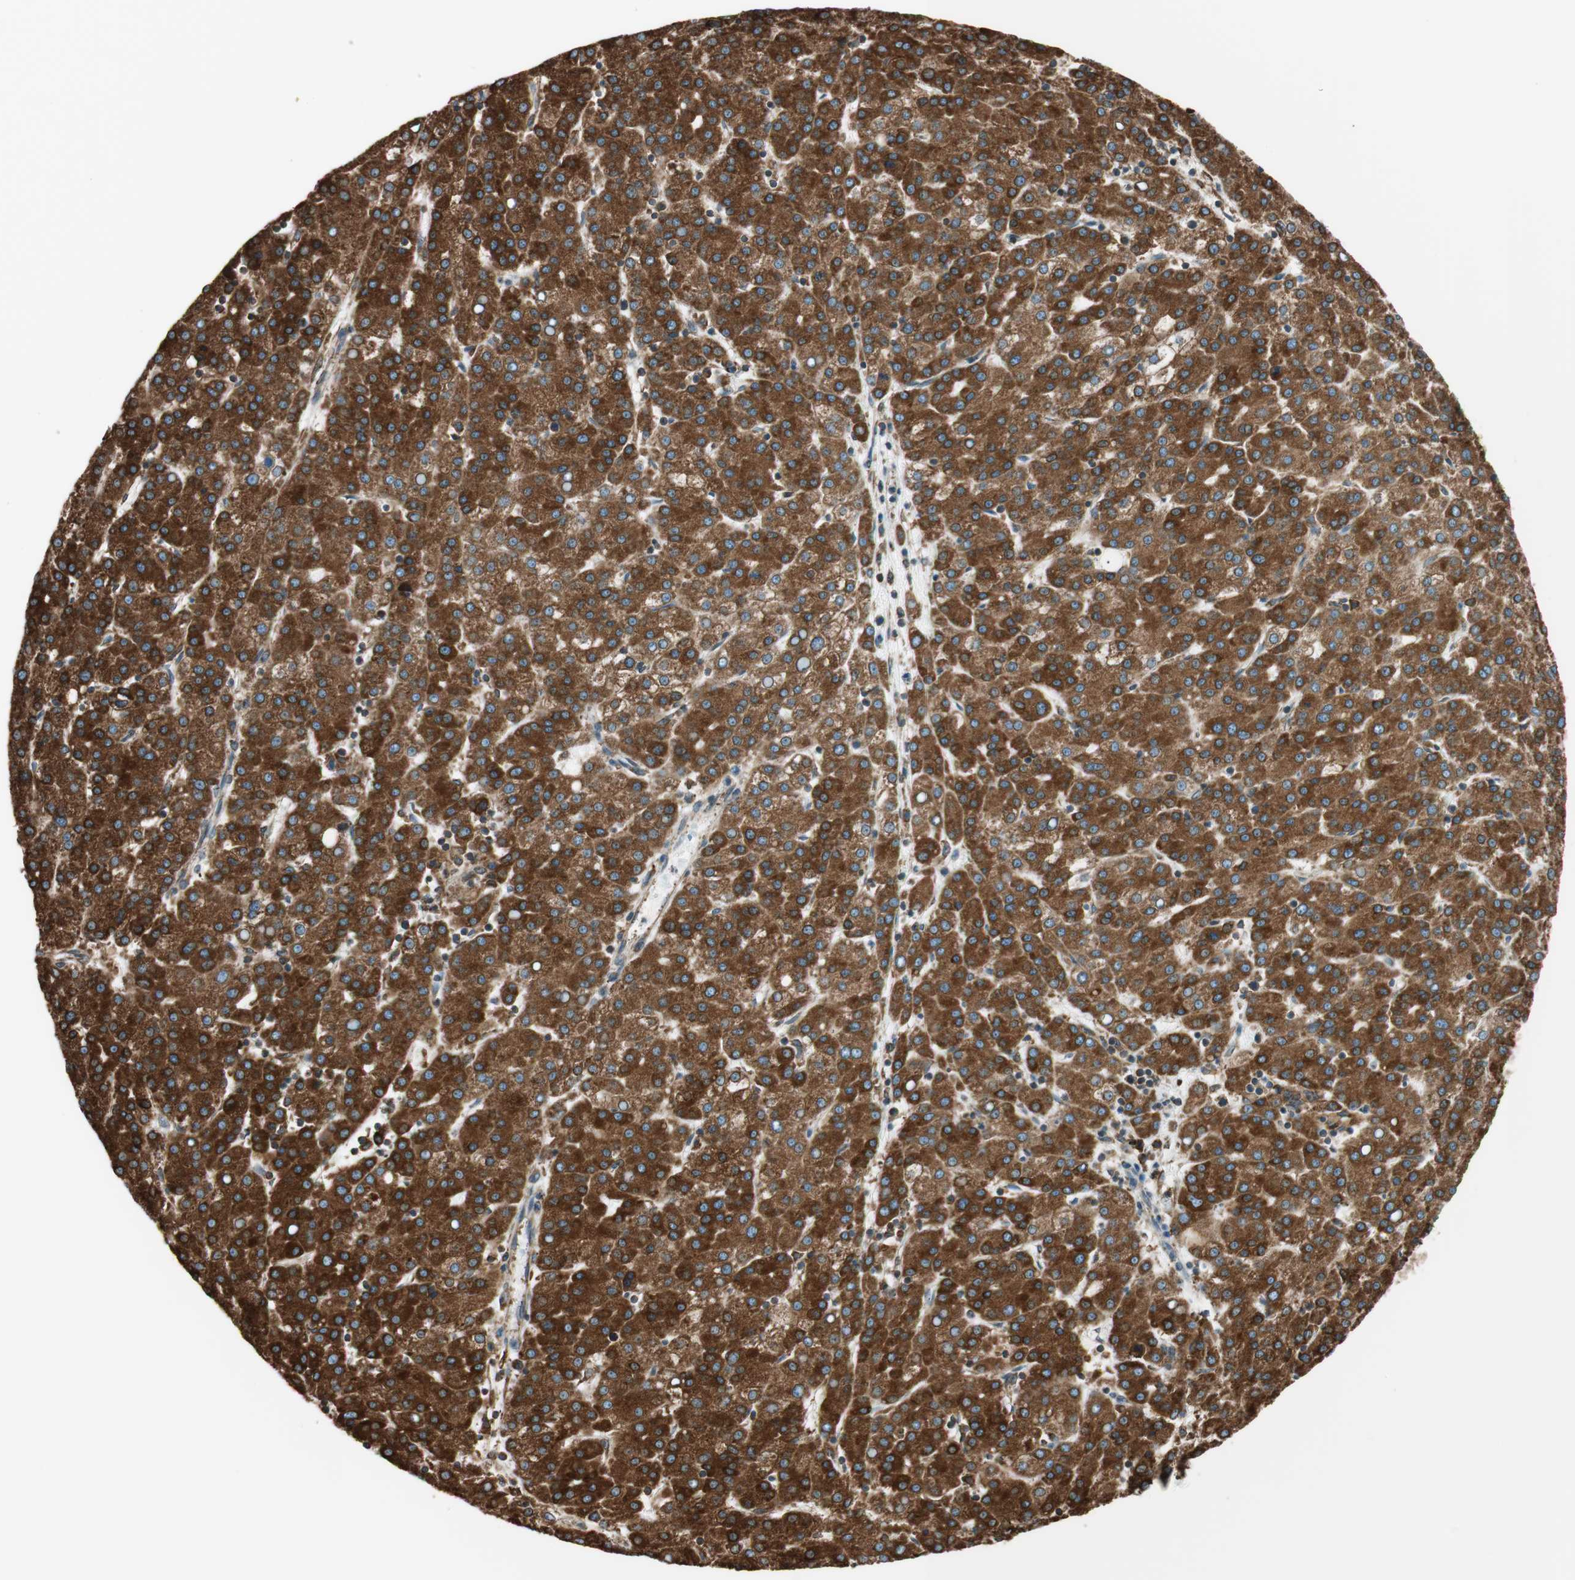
{"staining": {"intensity": "strong", "quantity": ">75%", "location": "cytoplasmic/membranous"}, "tissue": "liver cancer", "cell_type": "Tumor cells", "image_type": "cancer", "snomed": [{"axis": "morphology", "description": "Carcinoma, Hepatocellular, NOS"}, {"axis": "topography", "description": "Liver"}], "caption": "Human liver cancer stained with a protein marker displays strong staining in tumor cells.", "gene": "PRKCSH", "patient": {"sex": "female", "age": 58}}